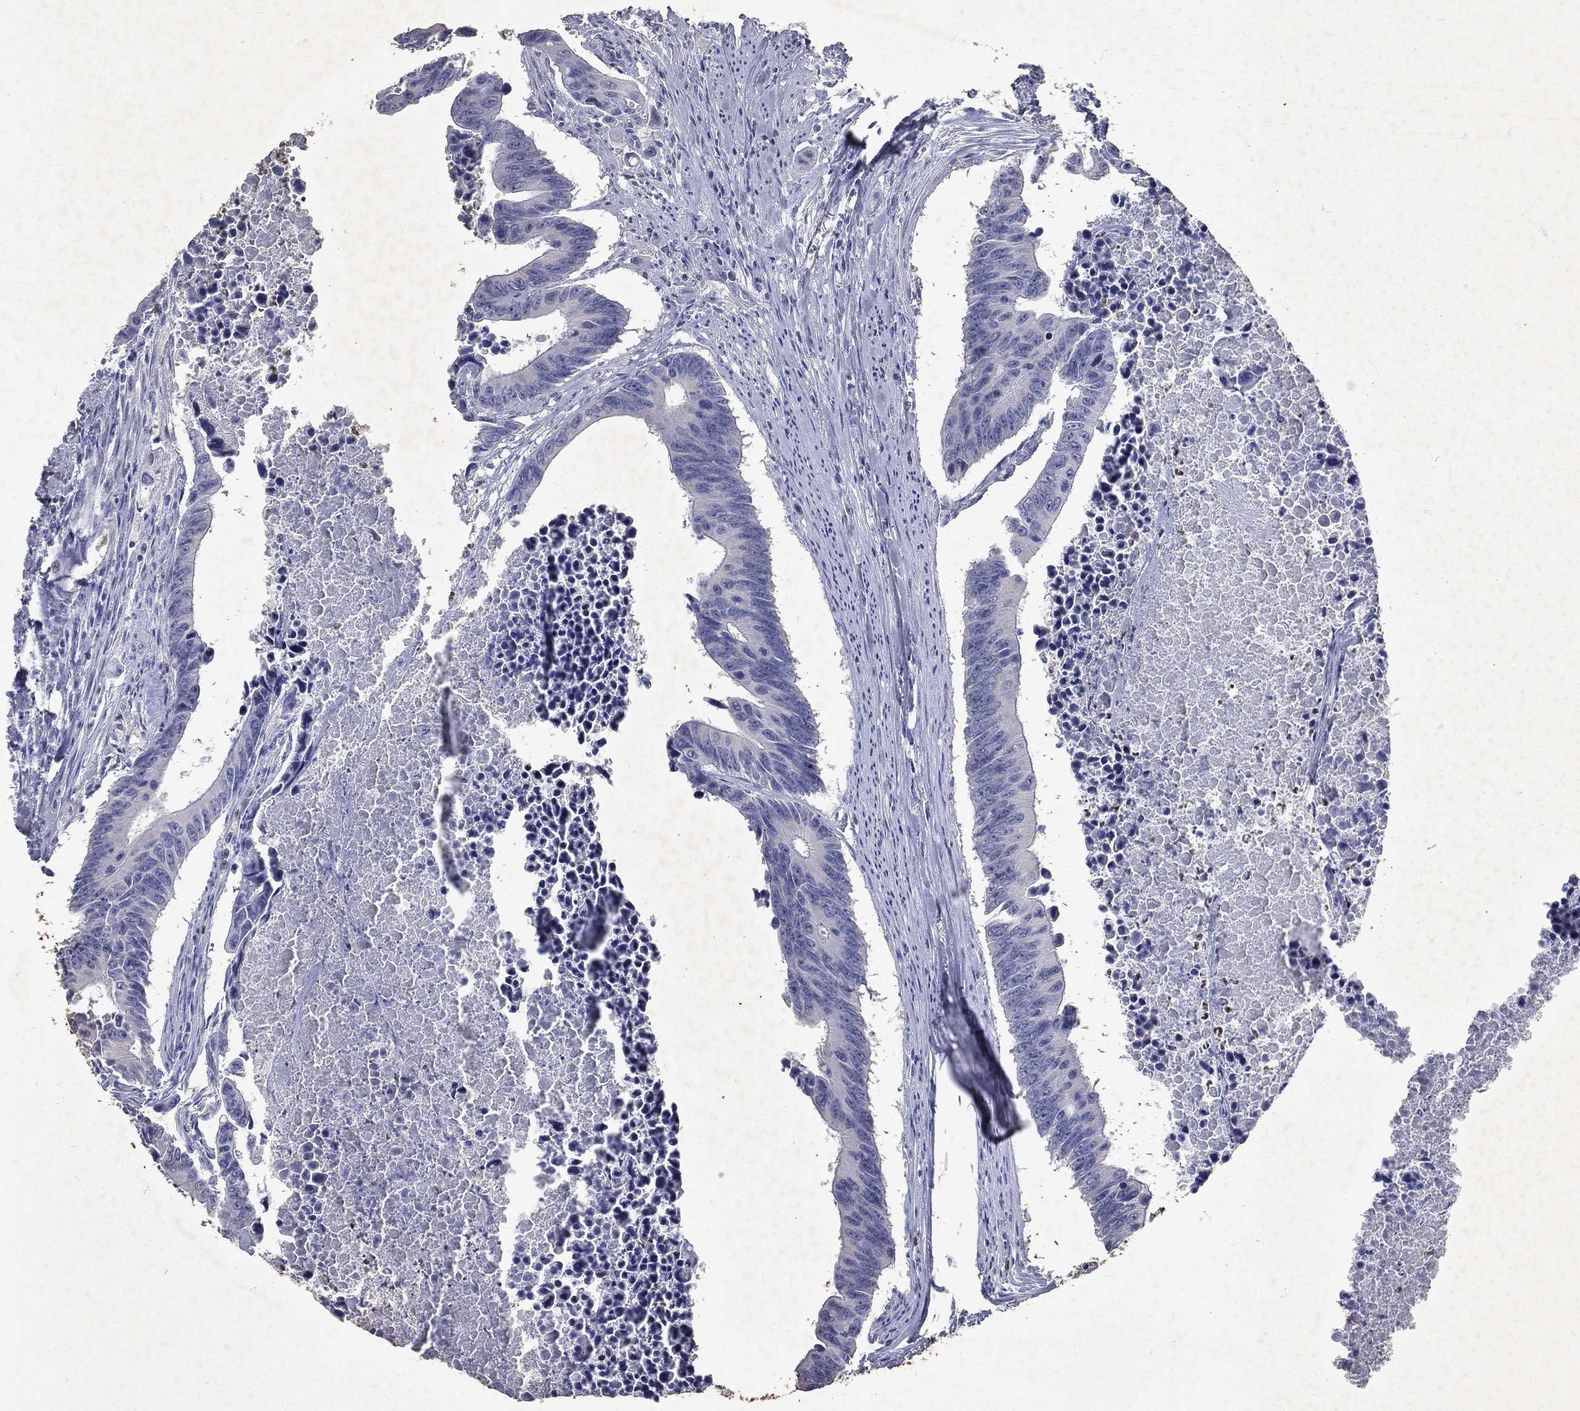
{"staining": {"intensity": "negative", "quantity": "none", "location": "none"}, "tissue": "colorectal cancer", "cell_type": "Tumor cells", "image_type": "cancer", "snomed": [{"axis": "morphology", "description": "Adenocarcinoma, NOS"}, {"axis": "topography", "description": "Colon"}], "caption": "Tumor cells show no significant protein positivity in colorectal adenocarcinoma.", "gene": "SLC34A2", "patient": {"sex": "female", "age": 87}}